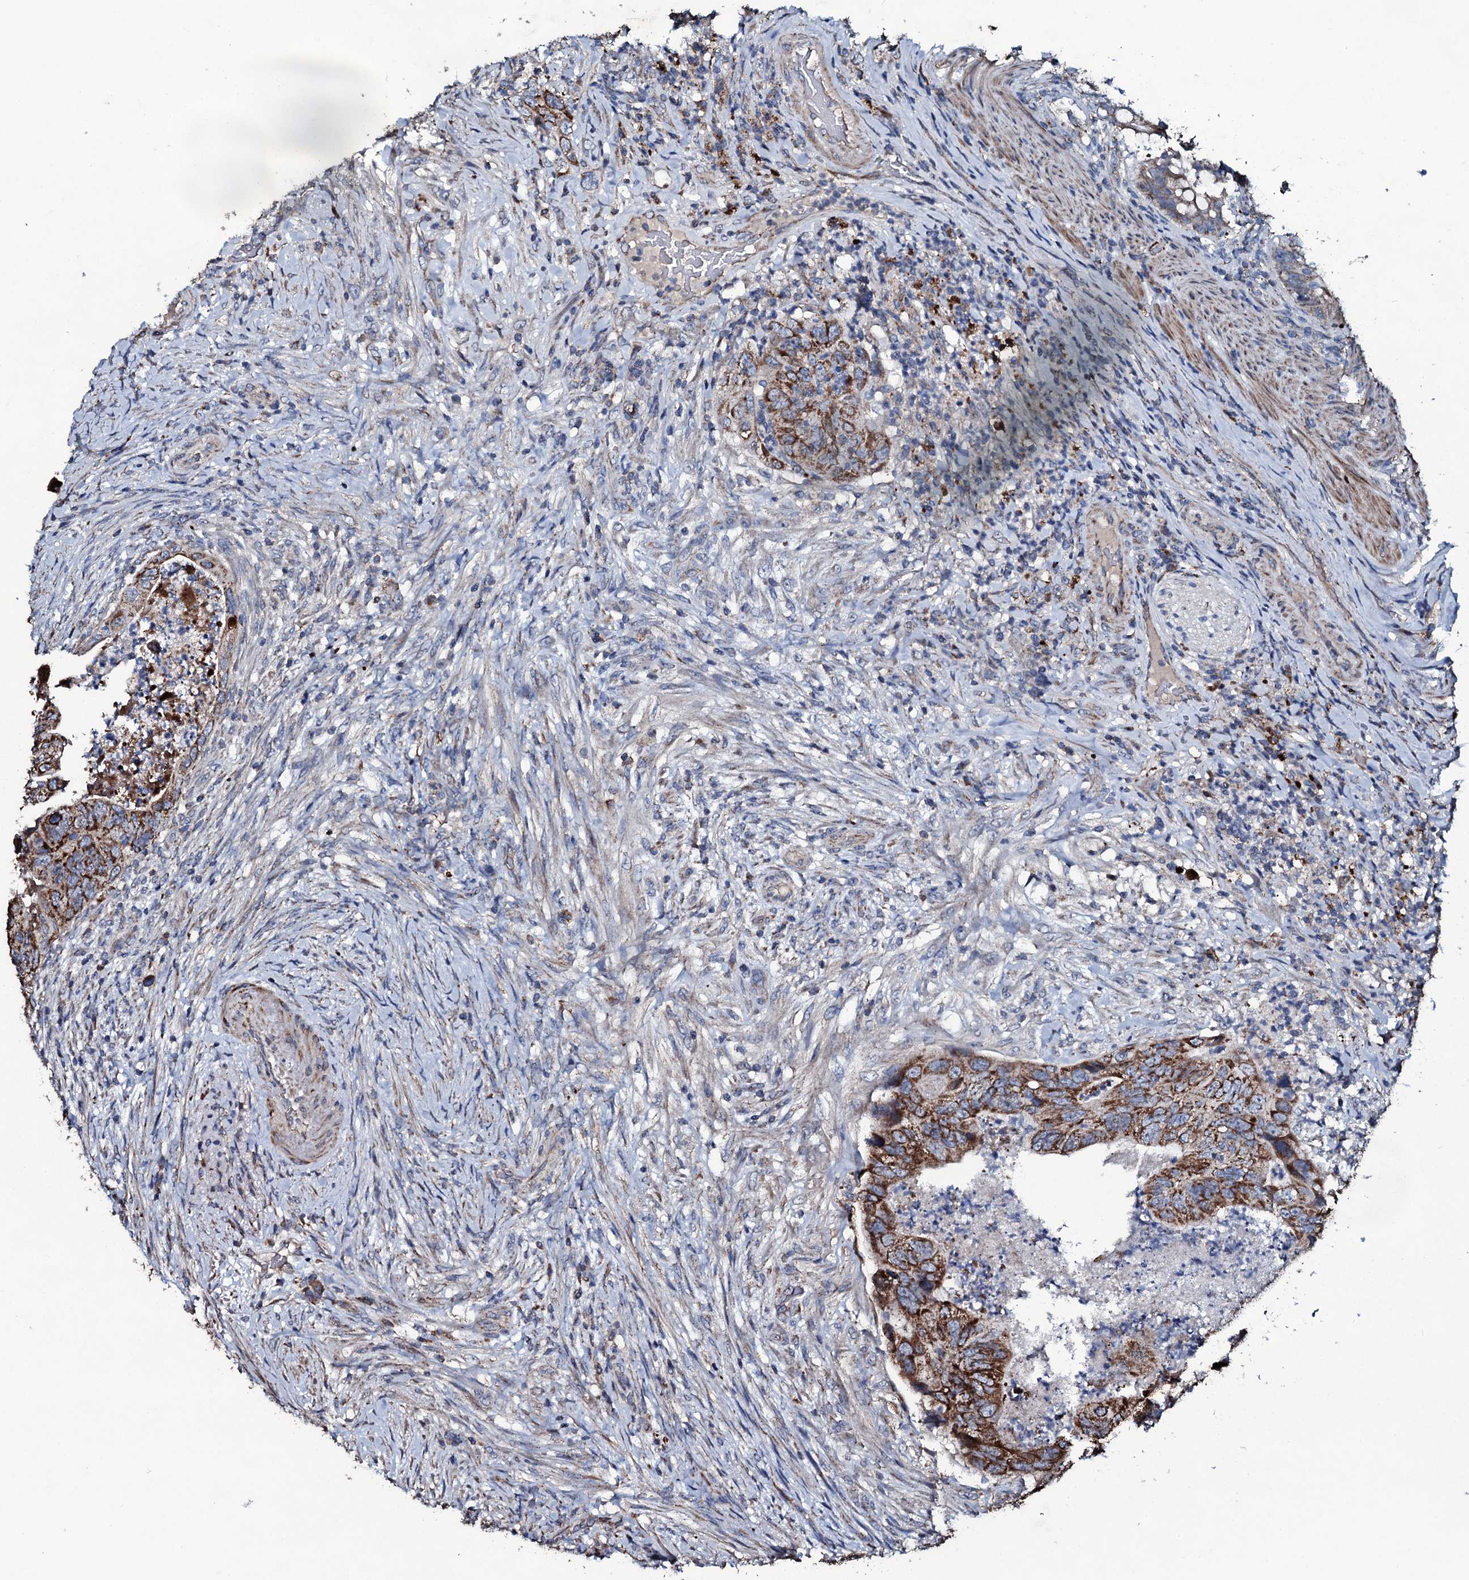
{"staining": {"intensity": "moderate", "quantity": ">75%", "location": "cytoplasmic/membranous"}, "tissue": "colorectal cancer", "cell_type": "Tumor cells", "image_type": "cancer", "snomed": [{"axis": "morphology", "description": "Adenocarcinoma, NOS"}, {"axis": "topography", "description": "Rectum"}], "caption": "Immunohistochemistry photomicrograph of neoplastic tissue: human colorectal cancer stained using immunohistochemistry exhibits medium levels of moderate protein expression localized specifically in the cytoplasmic/membranous of tumor cells, appearing as a cytoplasmic/membranous brown color.", "gene": "DYNC2I2", "patient": {"sex": "male", "age": 63}}